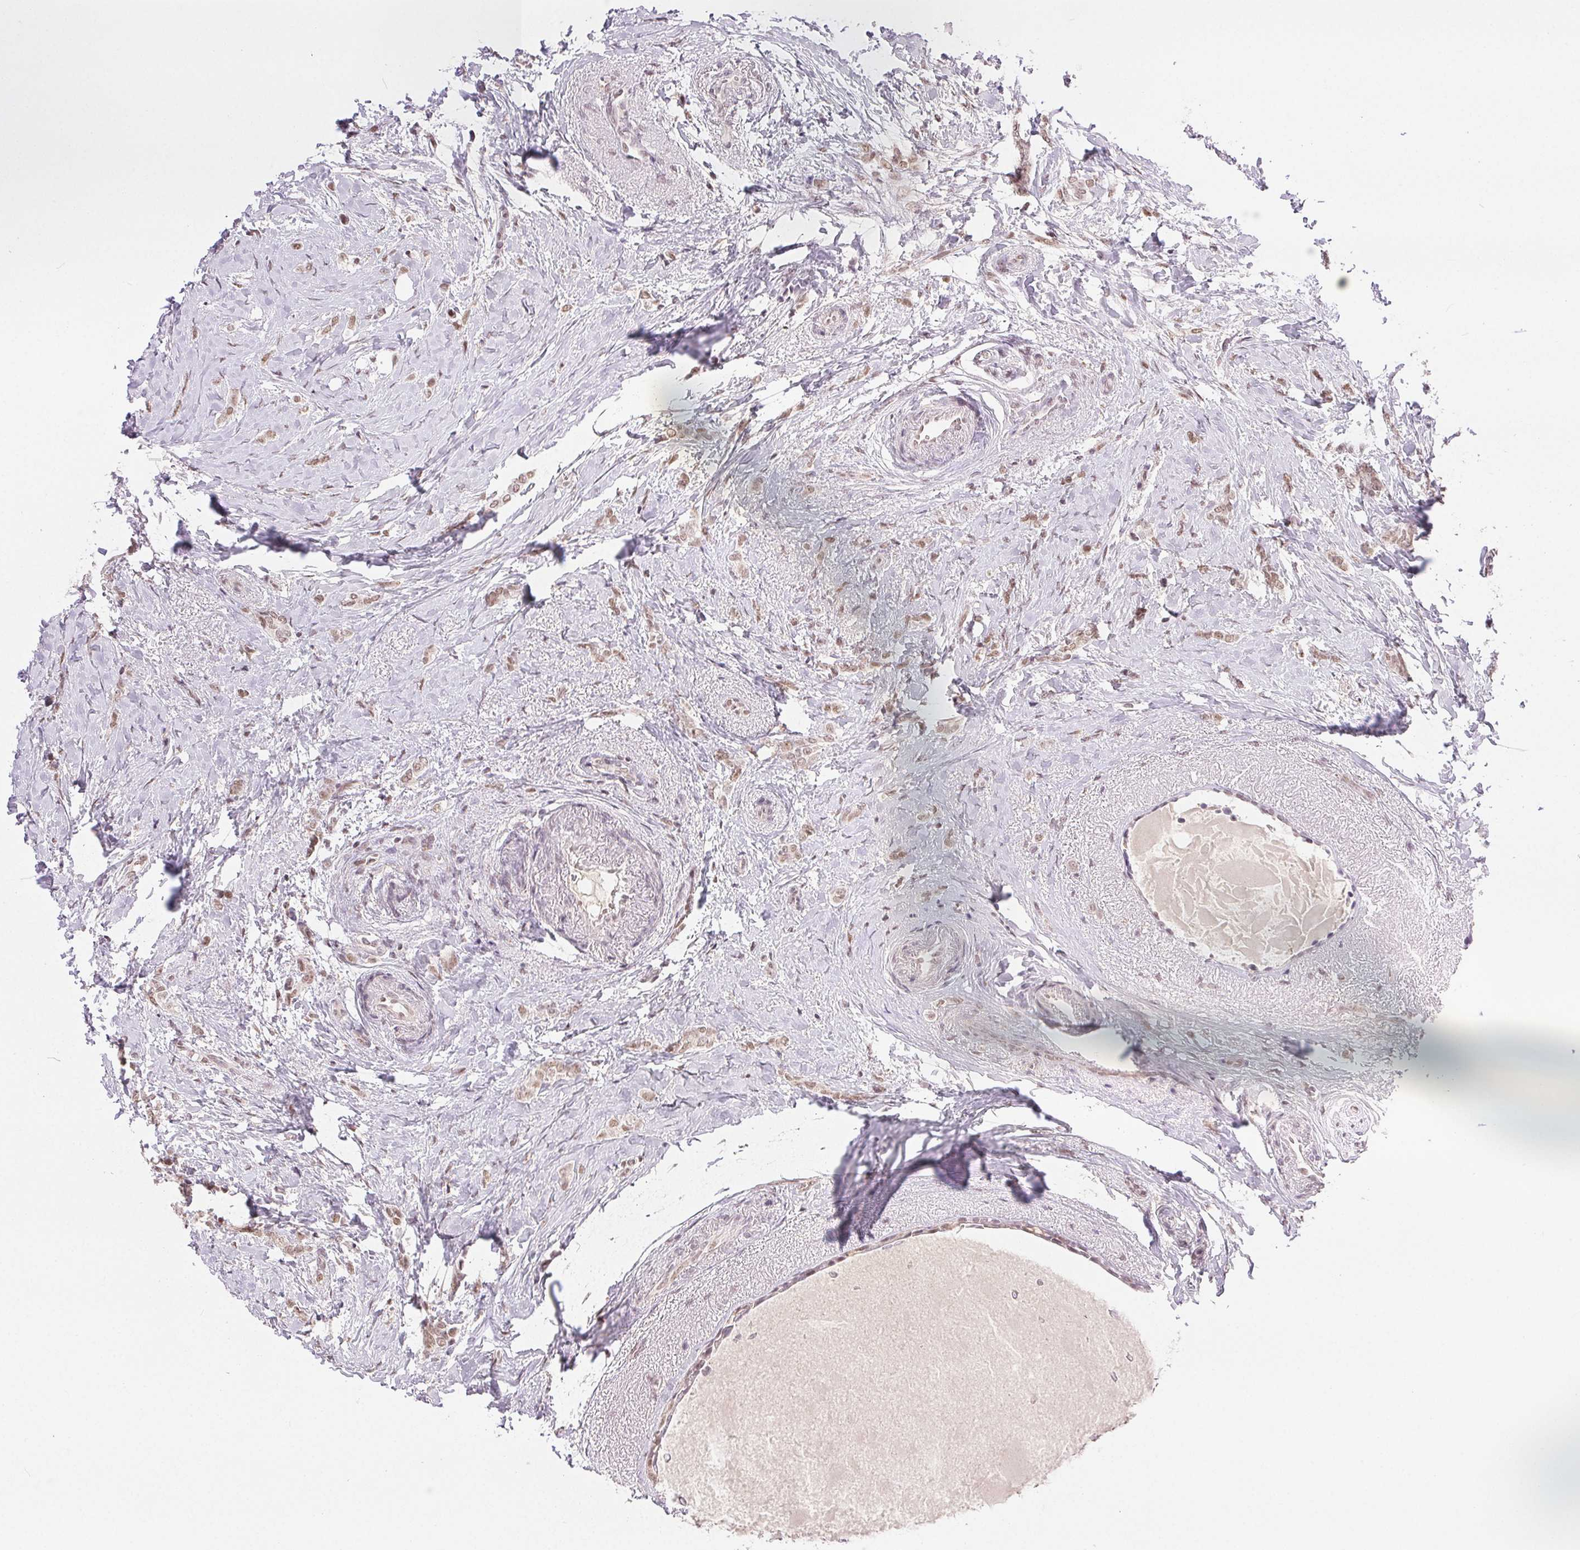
{"staining": {"intensity": "moderate", "quantity": ">75%", "location": "nuclear"}, "tissue": "breast cancer", "cell_type": "Tumor cells", "image_type": "cancer", "snomed": [{"axis": "morphology", "description": "Normal tissue, NOS"}, {"axis": "morphology", "description": "Duct carcinoma"}, {"axis": "topography", "description": "Breast"}], "caption": "Breast cancer (infiltrating ductal carcinoma) tissue displays moderate nuclear positivity in approximately >75% of tumor cells", "gene": "PRPF18", "patient": {"sex": "female", "age": 77}}